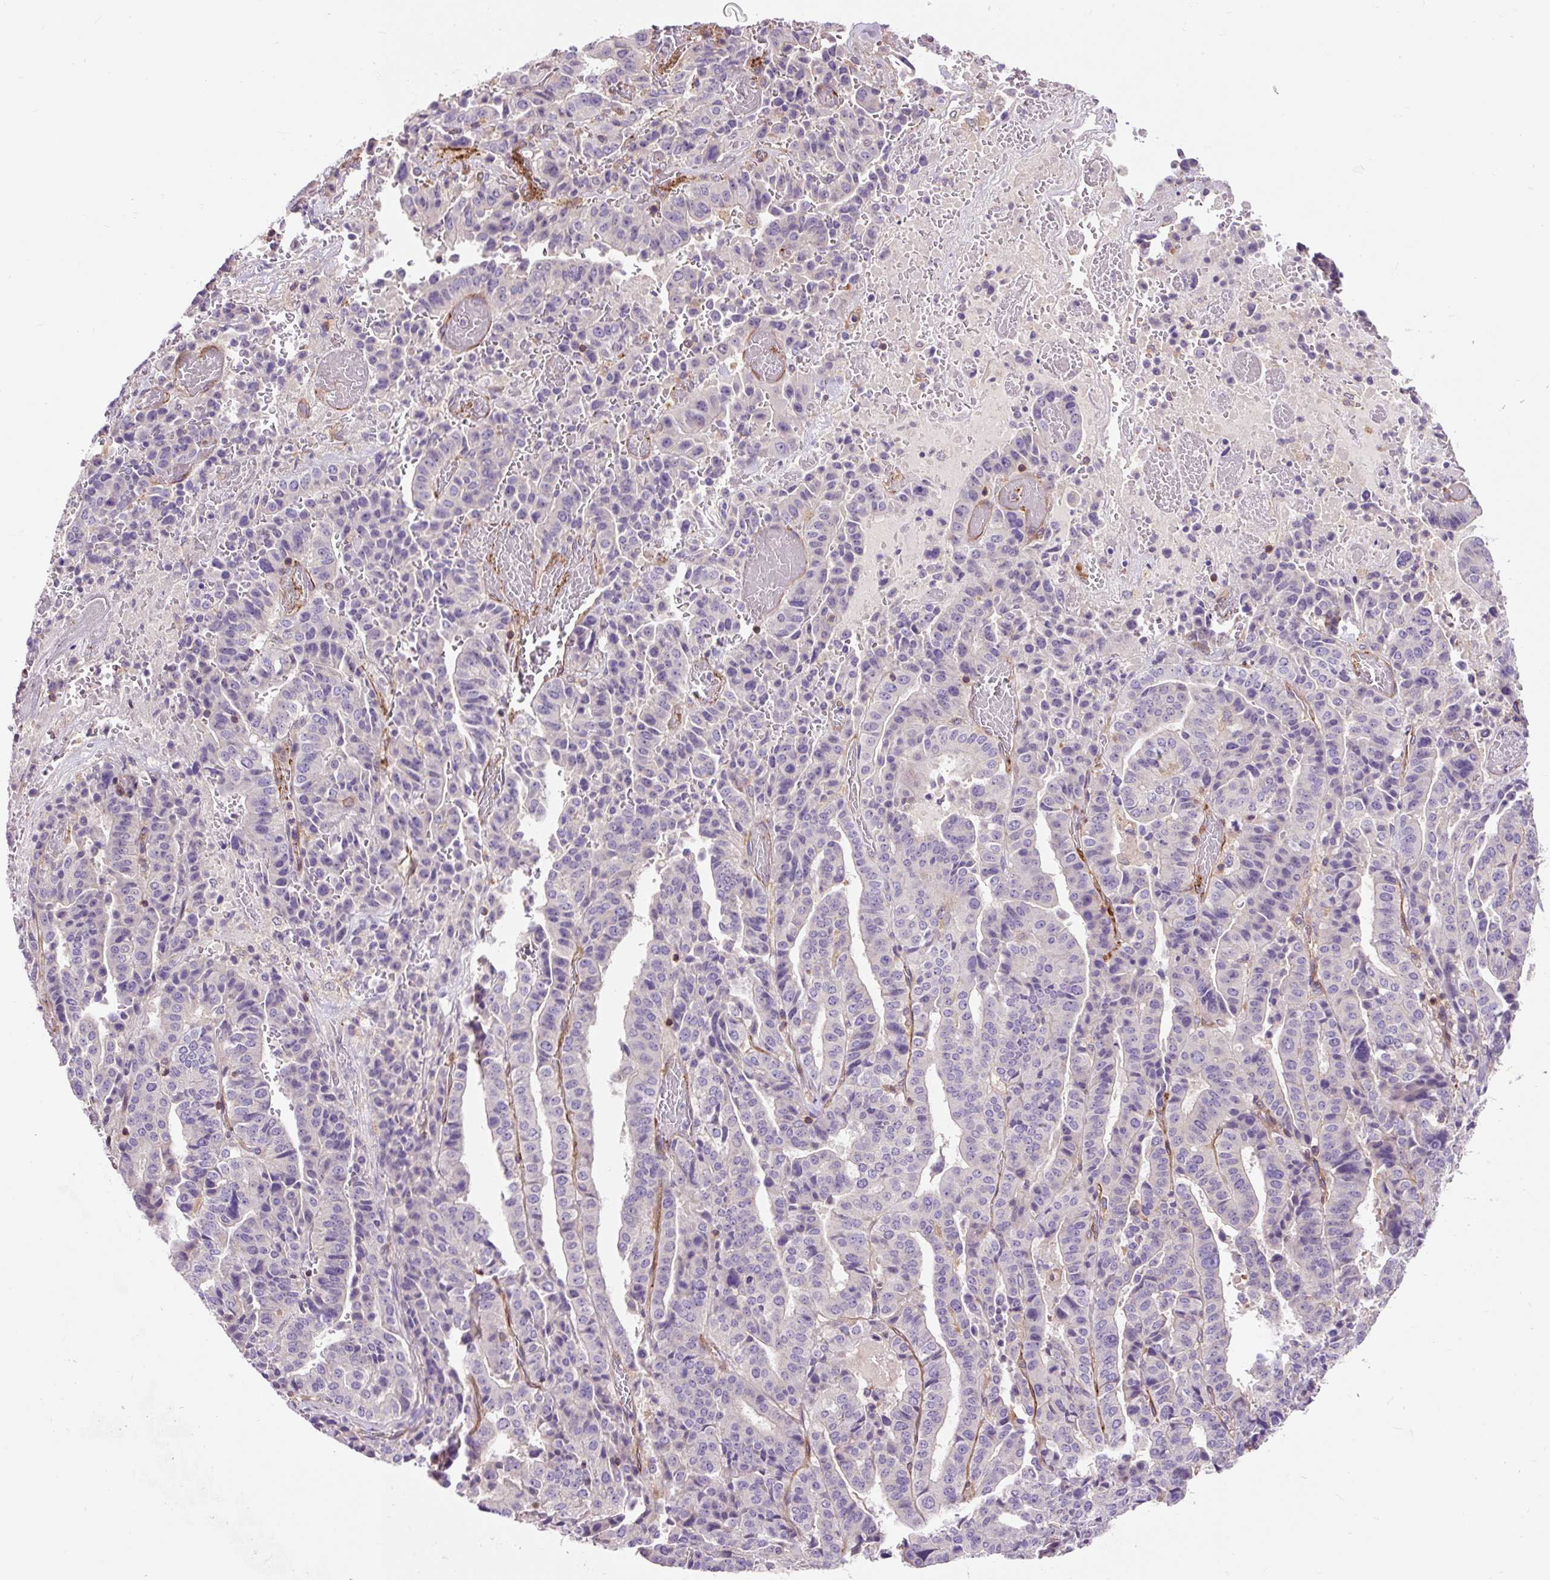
{"staining": {"intensity": "negative", "quantity": "none", "location": "none"}, "tissue": "stomach cancer", "cell_type": "Tumor cells", "image_type": "cancer", "snomed": [{"axis": "morphology", "description": "Adenocarcinoma, NOS"}, {"axis": "topography", "description": "Stomach"}], "caption": "Tumor cells show no significant protein positivity in stomach cancer.", "gene": "PCDHGB3", "patient": {"sex": "male", "age": 48}}